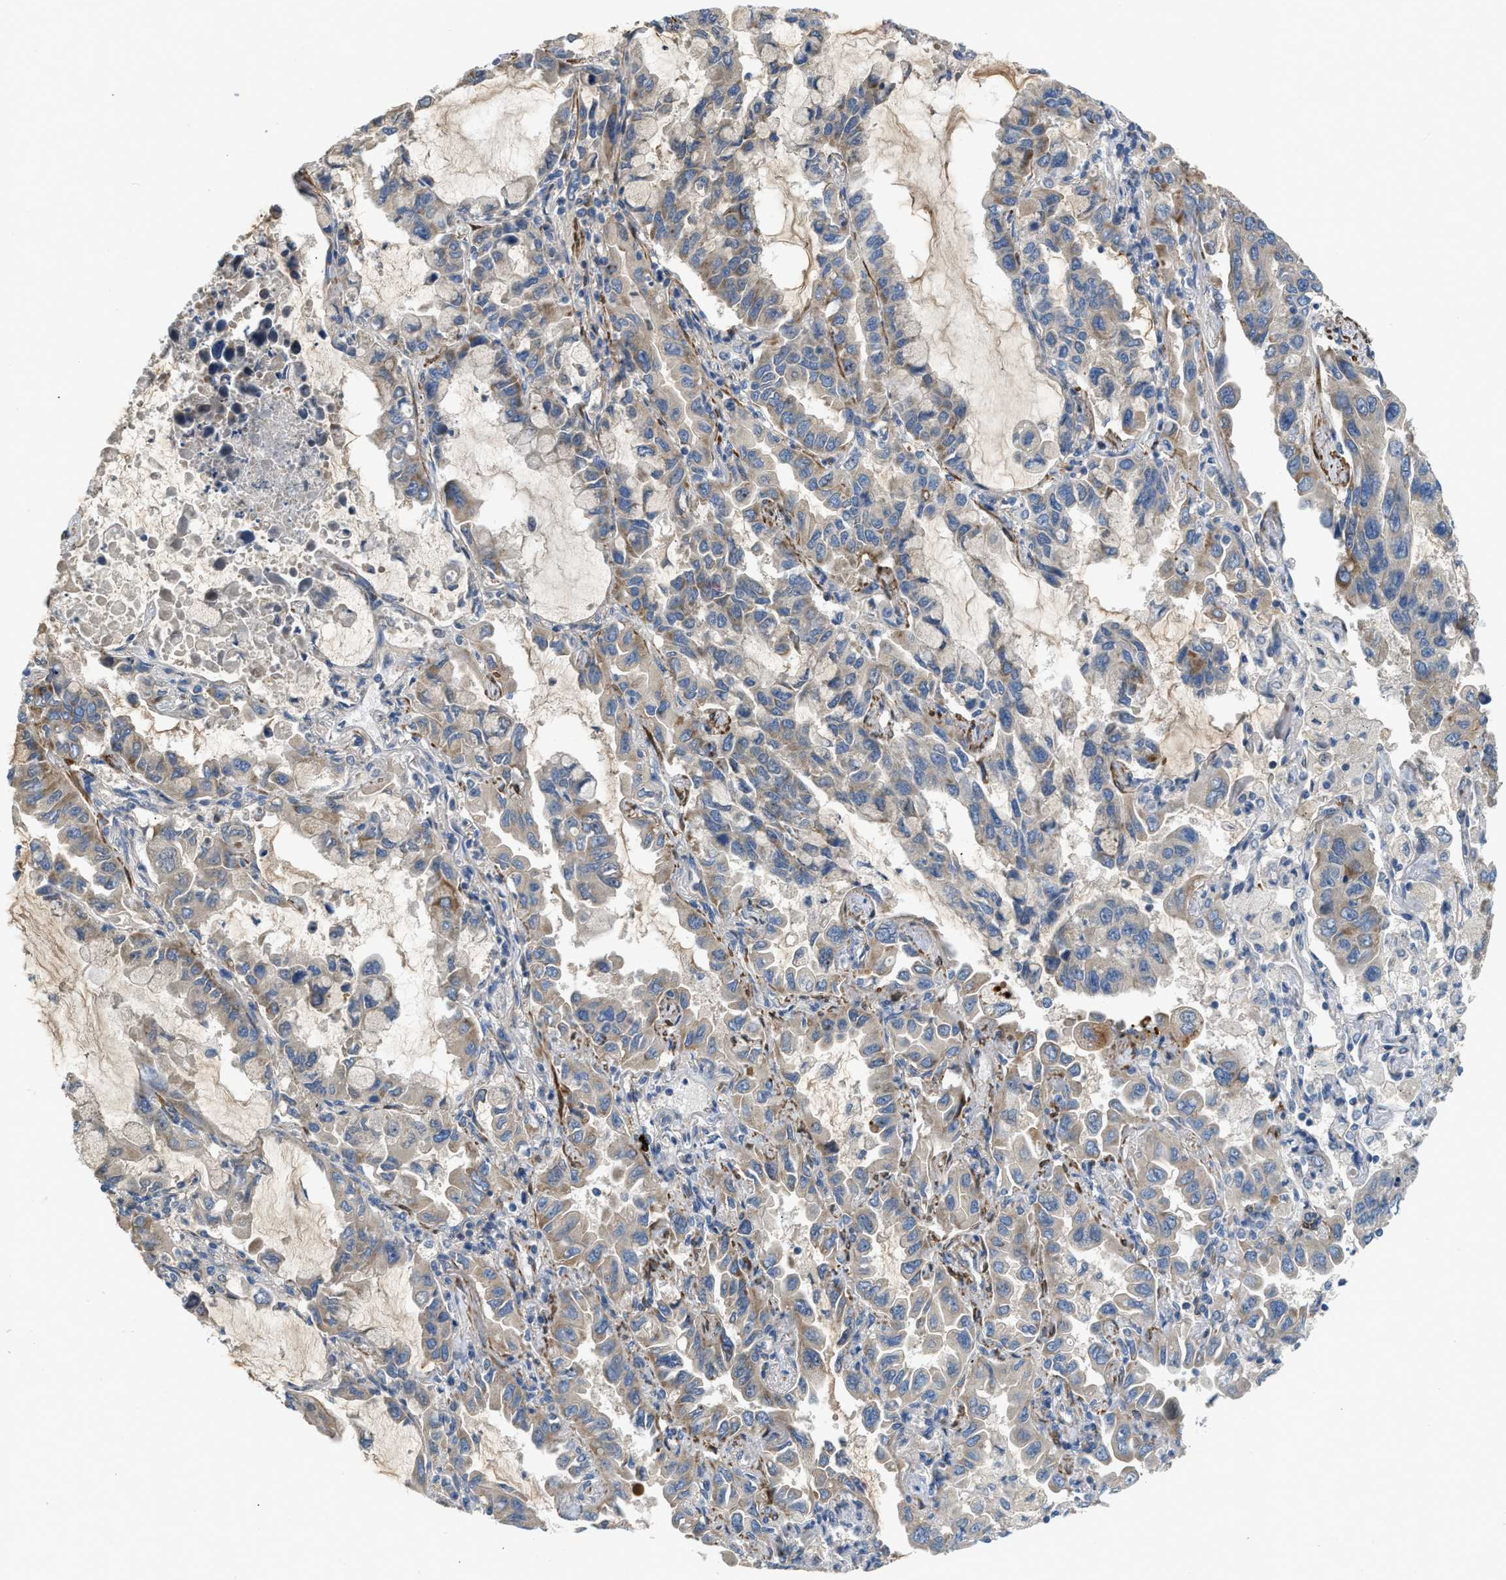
{"staining": {"intensity": "moderate", "quantity": "<25%", "location": "cytoplasmic/membranous"}, "tissue": "lung cancer", "cell_type": "Tumor cells", "image_type": "cancer", "snomed": [{"axis": "morphology", "description": "Adenocarcinoma, NOS"}, {"axis": "topography", "description": "Lung"}], "caption": "Immunohistochemical staining of human lung adenocarcinoma demonstrates moderate cytoplasmic/membranous protein positivity in about <25% of tumor cells.", "gene": "BMPR1A", "patient": {"sex": "male", "age": 64}}